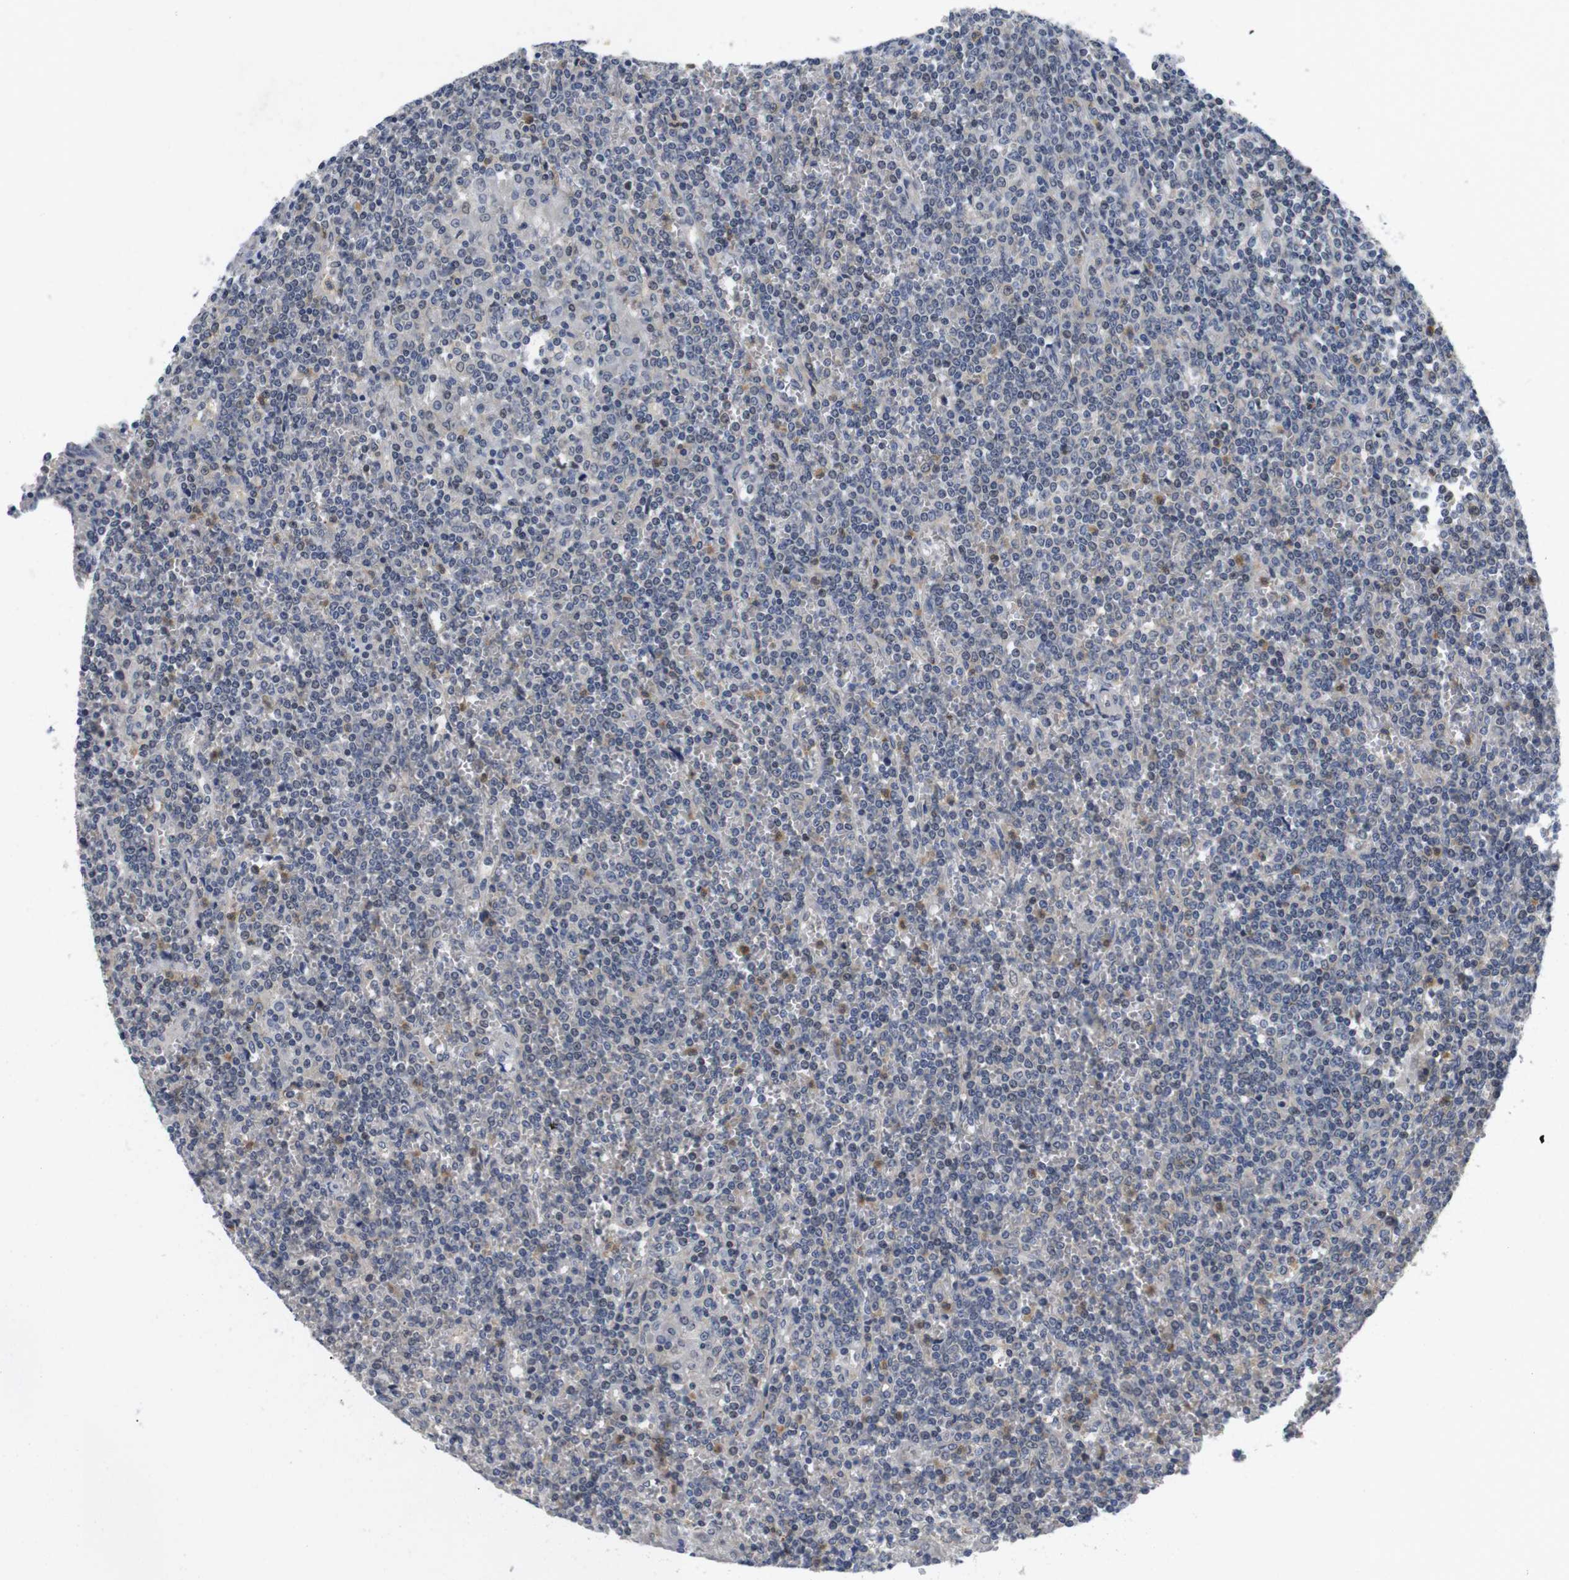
{"staining": {"intensity": "weak", "quantity": "<25%", "location": "nuclear"}, "tissue": "lymphoma", "cell_type": "Tumor cells", "image_type": "cancer", "snomed": [{"axis": "morphology", "description": "Malignant lymphoma, non-Hodgkin's type, Low grade"}, {"axis": "topography", "description": "Spleen"}], "caption": "Tumor cells show no significant protein expression in low-grade malignant lymphoma, non-Hodgkin's type.", "gene": "FNTA", "patient": {"sex": "female", "age": 19}}